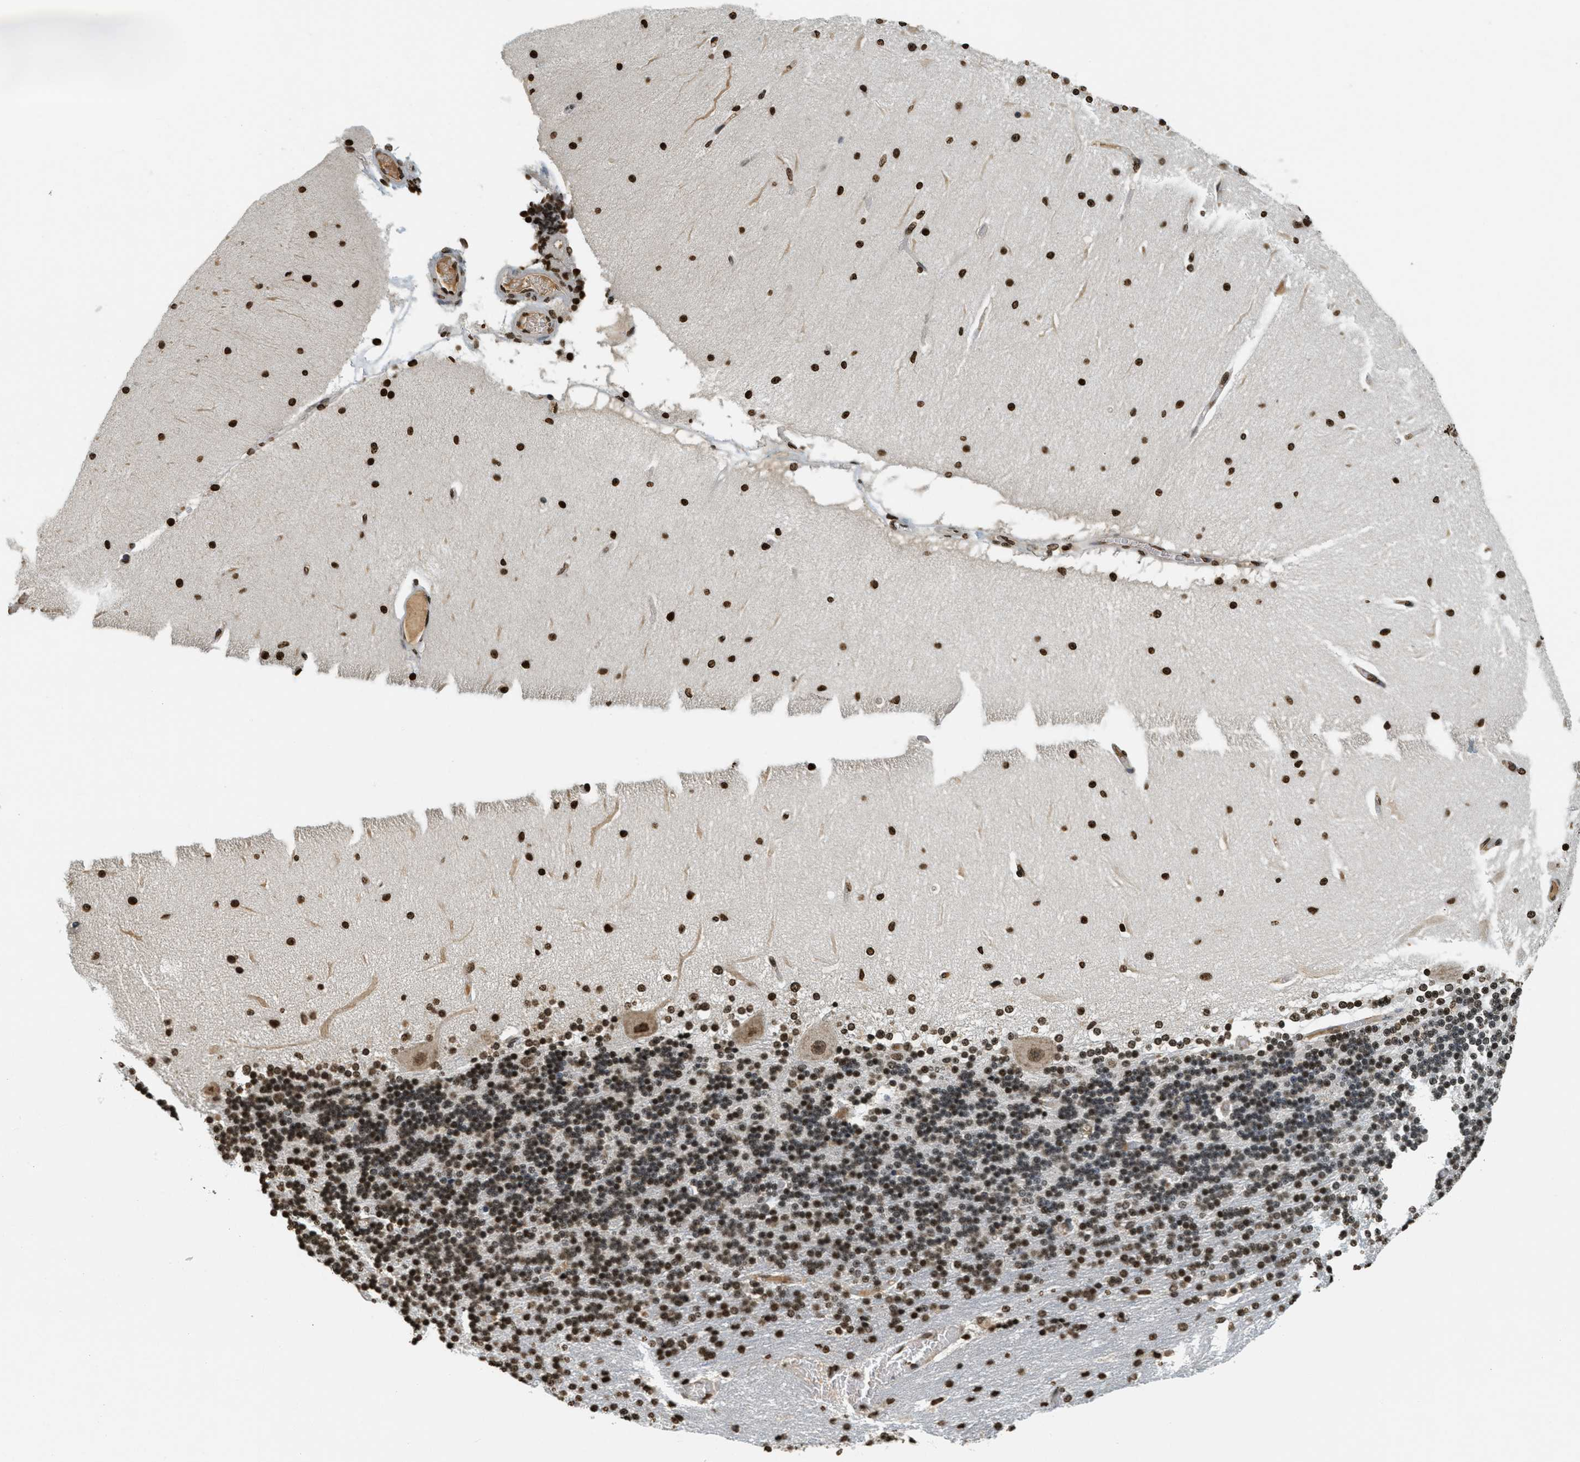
{"staining": {"intensity": "strong", "quantity": ">75%", "location": "nuclear"}, "tissue": "cerebellum", "cell_type": "Cells in granular layer", "image_type": "normal", "snomed": [{"axis": "morphology", "description": "Normal tissue, NOS"}, {"axis": "topography", "description": "Cerebellum"}], "caption": "Strong nuclear protein positivity is identified in about >75% of cells in granular layer in cerebellum.", "gene": "LDB2", "patient": {"sex": "female", "age": 54}}